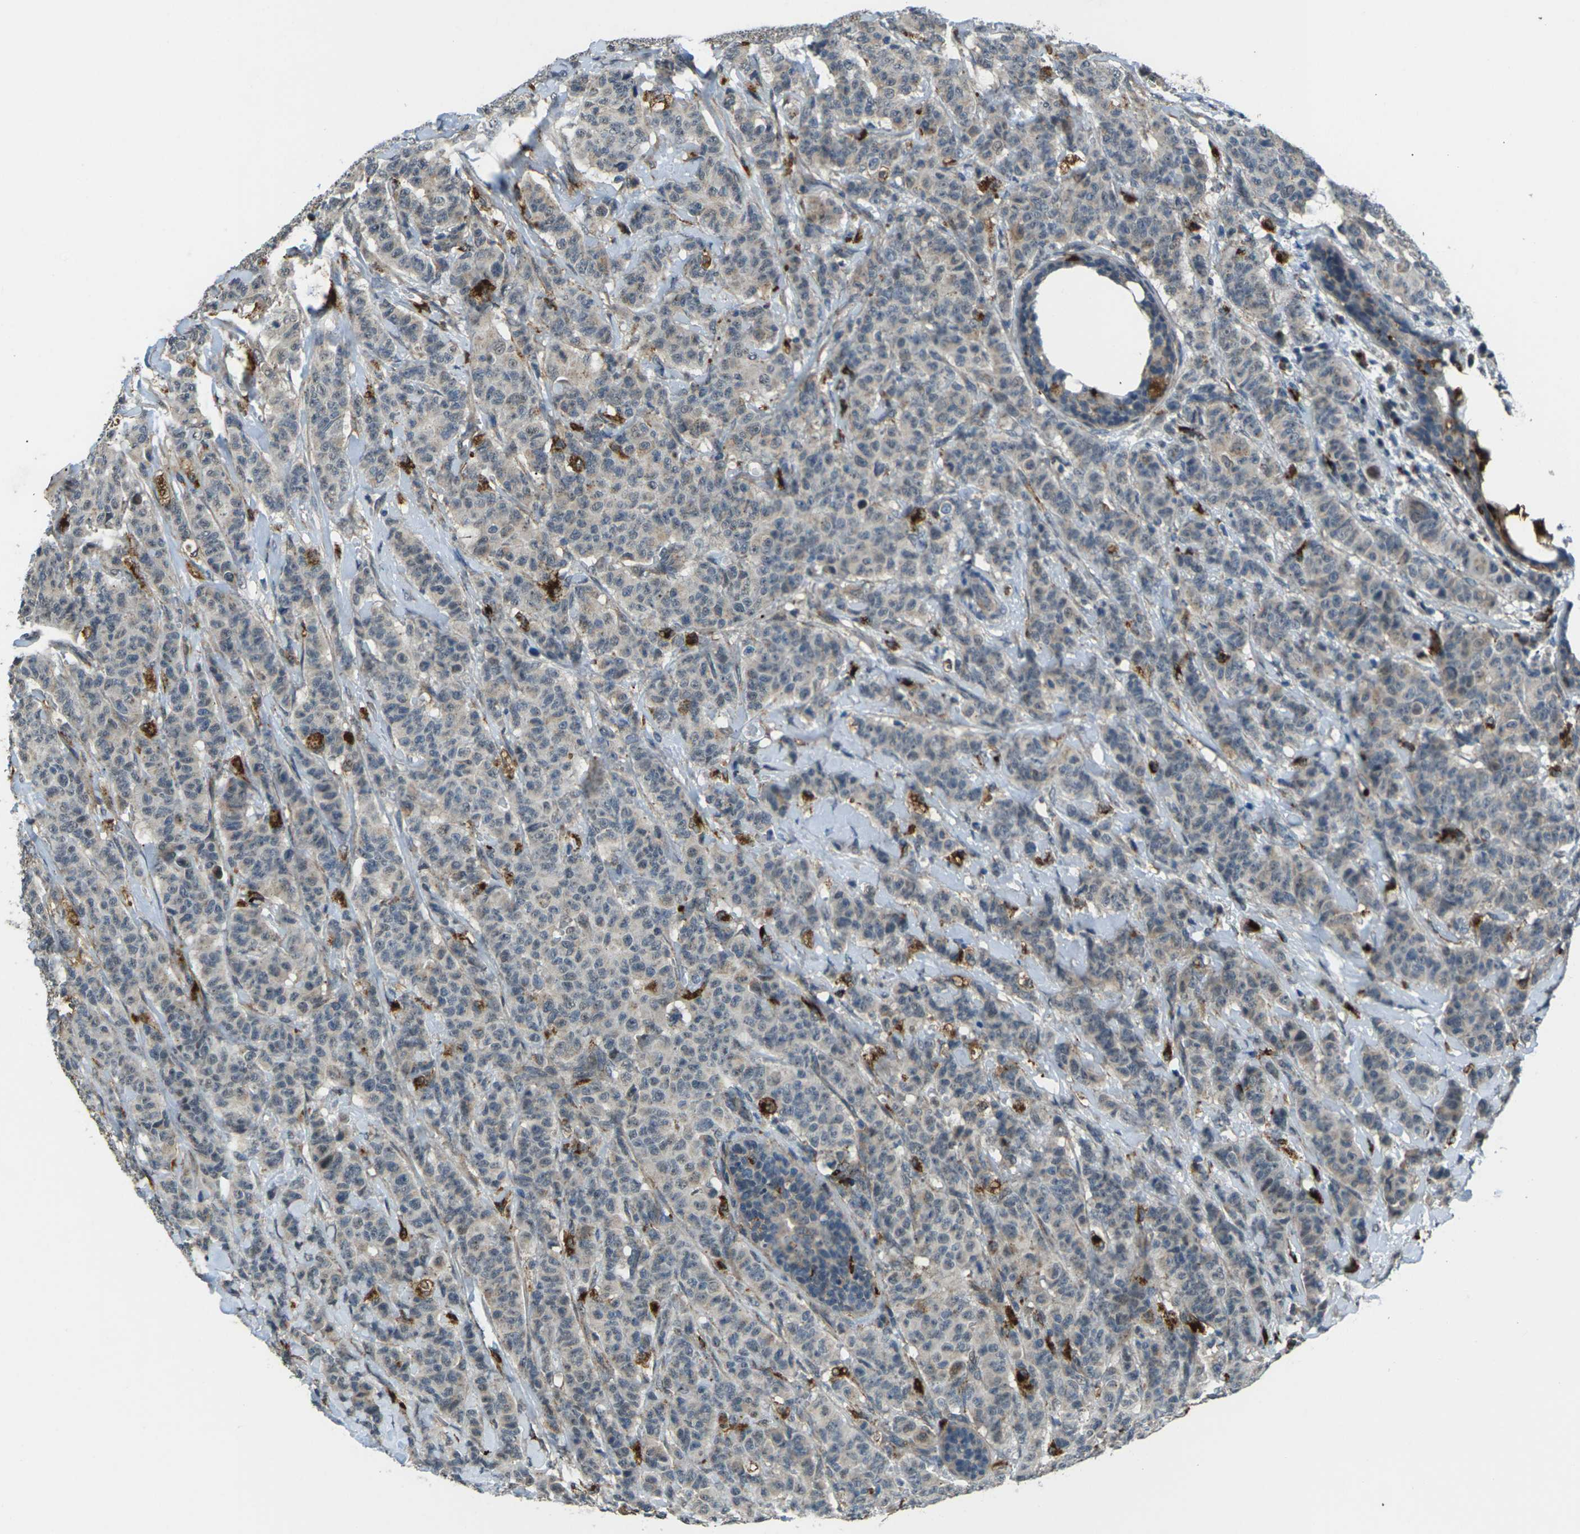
{"staining": {"intensity": "weak", "quantity": "<25%", "location": "cytoplasmic/membranous"}, "tissue": "breast cancer", "cell_type": "Tumor cells", "image_type": "cancer", "snomed": [{"axis": "morphology", "description": "Normal tissue, NOS"}, {"axis": "morphology", "description": "Duct carcinoma"}, {"axis": "topography", "description": "Breast"}], "caption": "This is a micrograph of immunohistochemistry (IHC) staining of breast invasive ductal carcinoma, which shows no positivity in tumor cells.", "gene": "SLC31A2", "patient": {"sex": "female", "age": 40}}